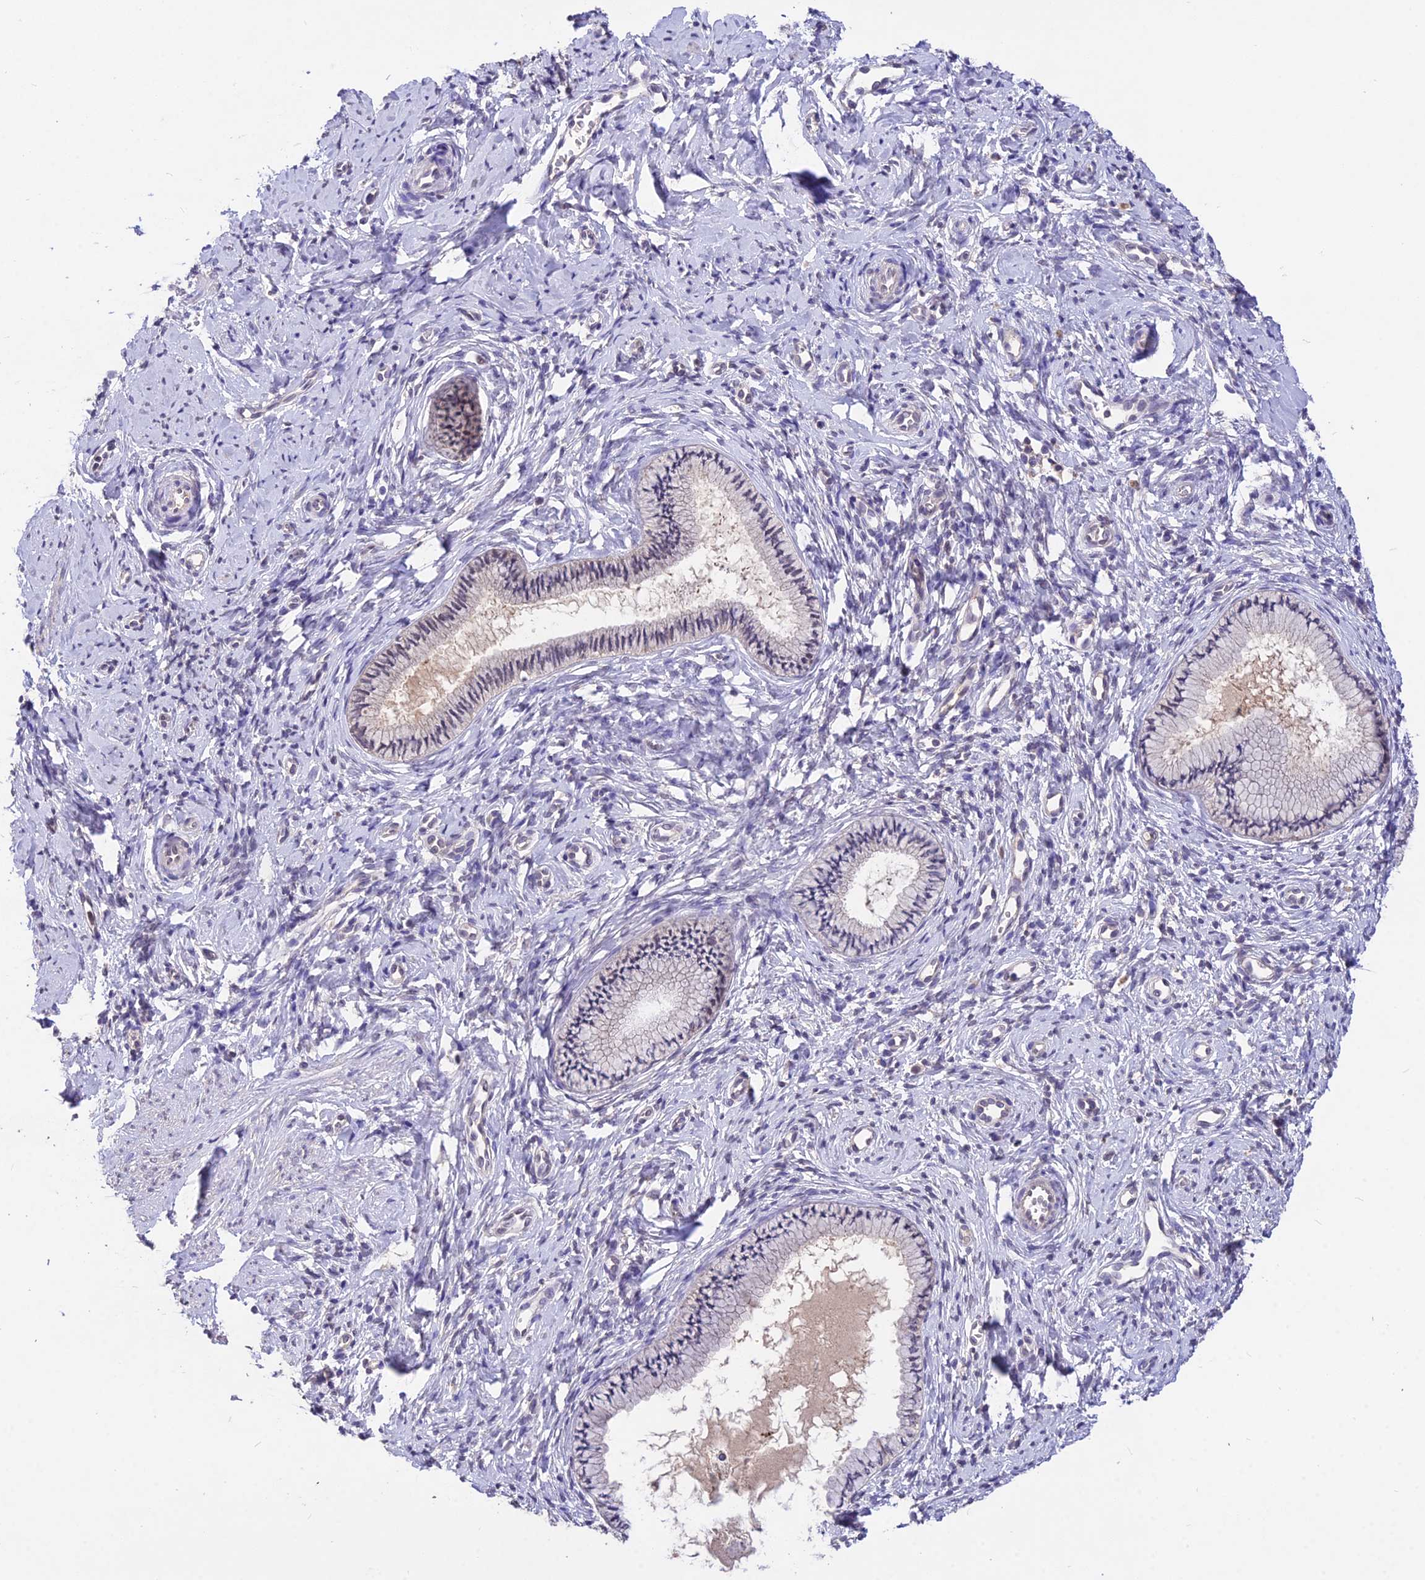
{"staining": {"intensity": "negative", "quantity": "none", "location": "none"}, "tissue": "cervix", "cell_type": "Glandular cells", "image_type": "normal", "snomed": [{"axis": "morphology", "description": "Normal tissue, NOS"}, {"axis": "topography", "description": "Cervix"}], "caption": "Immunohistochemistry (IHC) image of normal cervix stained for a protein (brown), which reveals no expression in glandular cells.", "gene": "PGK1", "patient": {"sex": "female", "age": 57}}